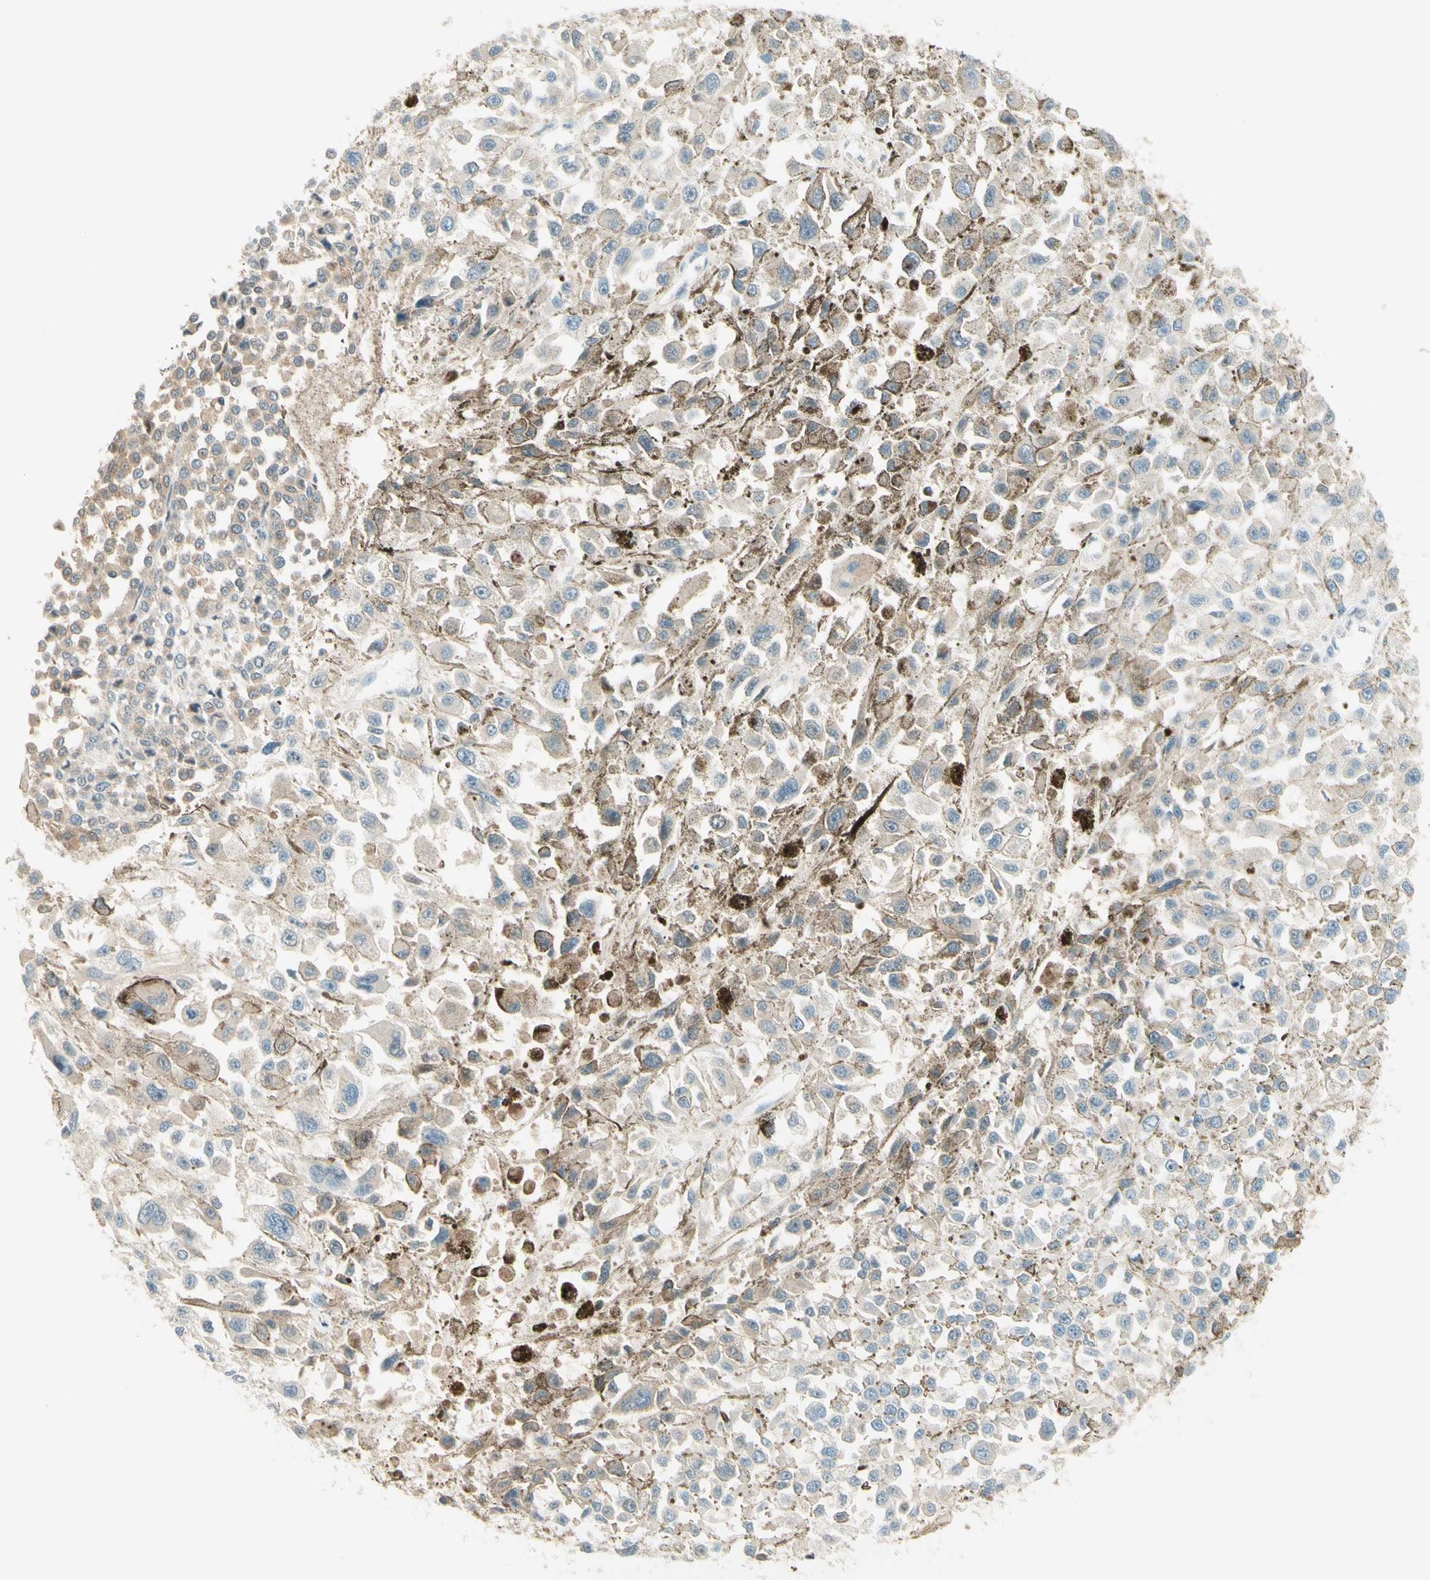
{"staining": {"intensity": "weak", "quantity": "25%-75%", "location": "cytoplasmic/membranous"}, "tissue": "melanoma", "cell_type": "Tumor cells", "image_type": "cancer", "snomed": [{"axis": "morphology", "description": "Malignant melanoma, Metastatic site"}, {"axis": "topography", "description": "Lymph node"}], "caption": "Protein expression analysis of melanoma shows weak cytoplasmic/membranous staining in about 25%-75% of tumor cells.", "gene": "PROM1", "patient": {"sex": "male", "age": 59}}